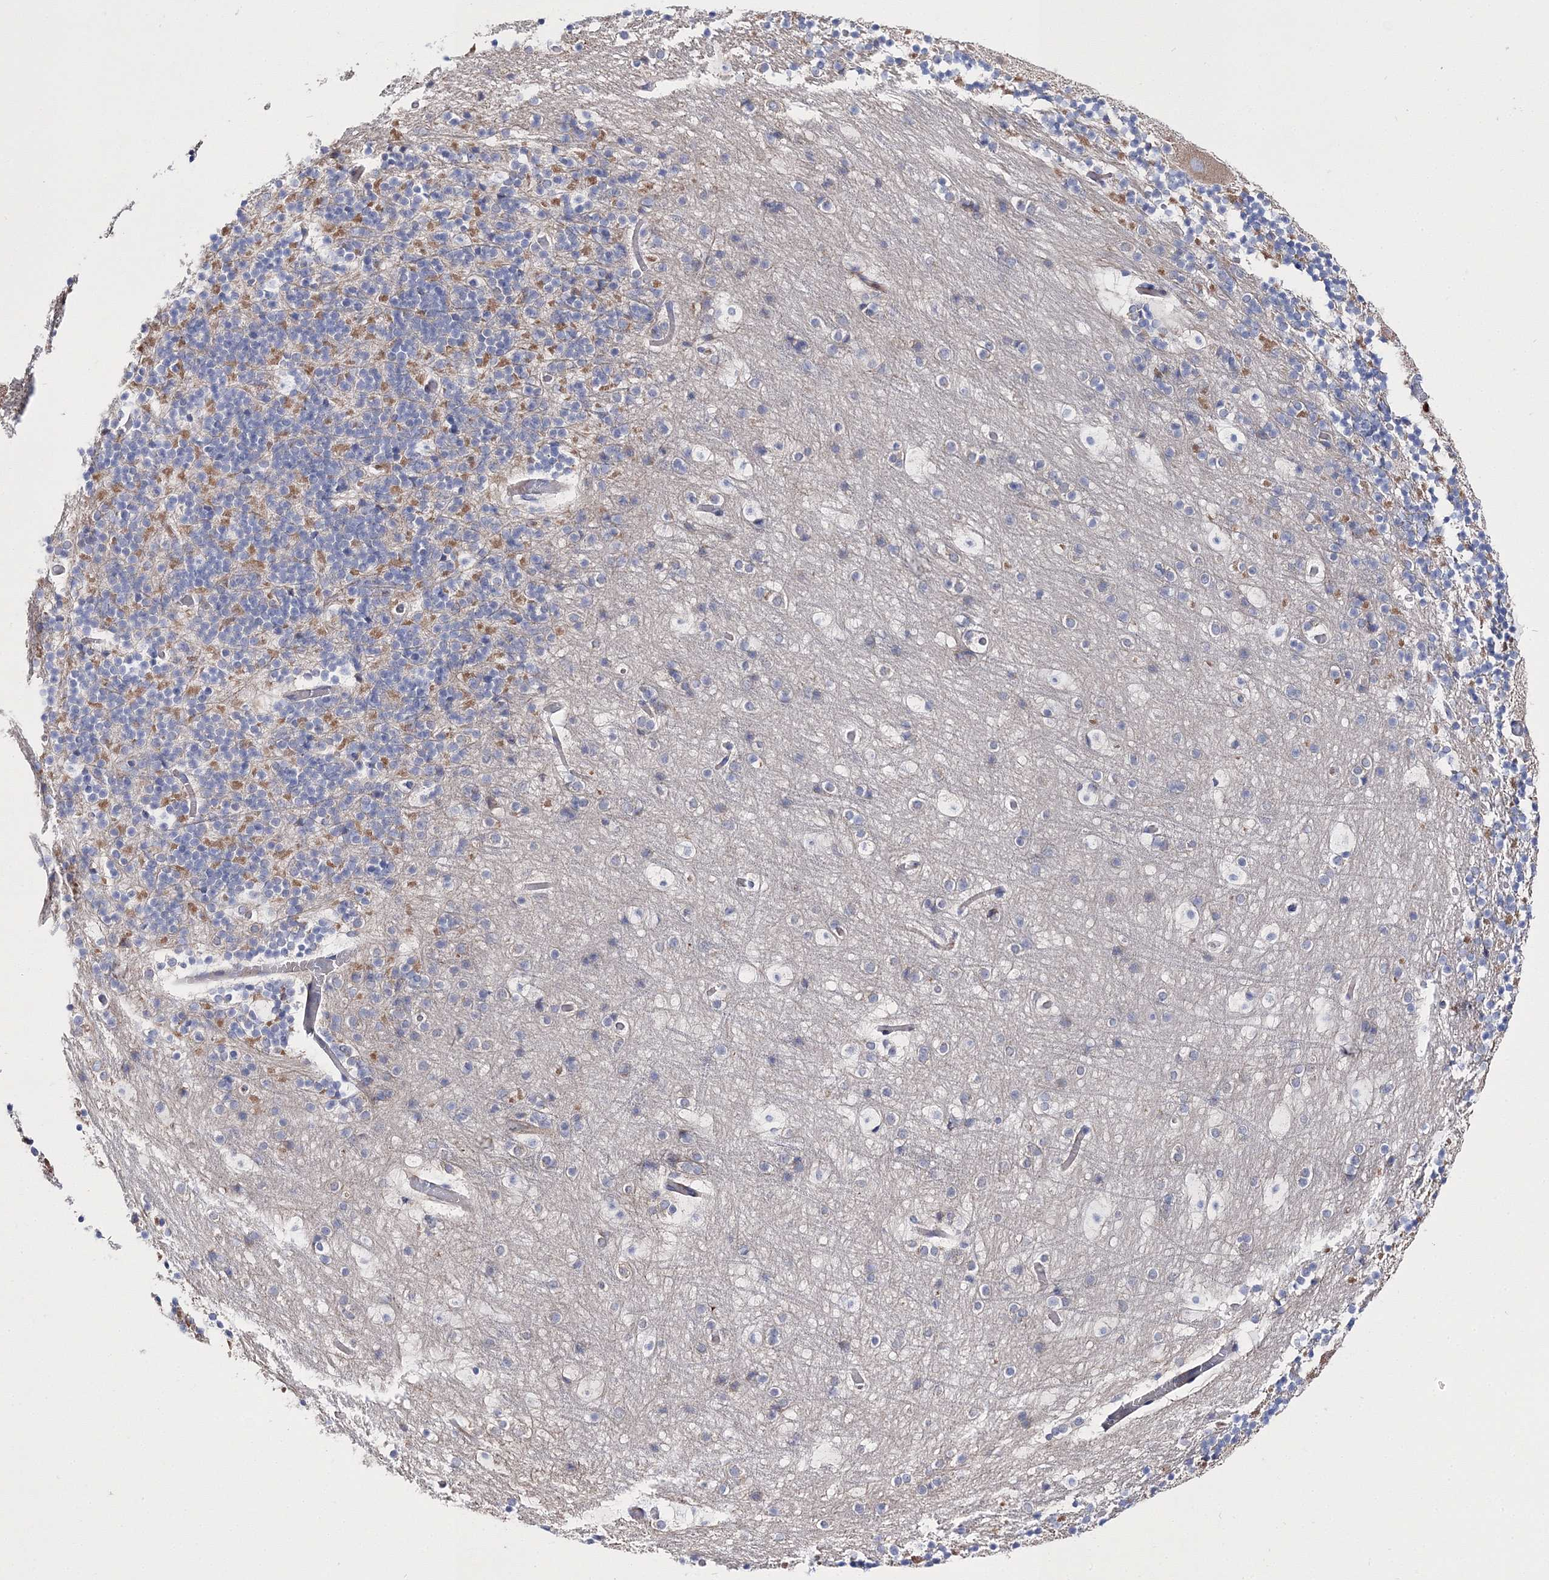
{"staining": {"intensity": "strong", "quantity": "<25%", "location": "cytoplasmic/membranous"}, "tissue": "cerebellum", "cell_type": "Cells in granular layer", "image_type": "normal", "snomed": [{"axis": "morphology", "description": "Normal tissue, NOS"}, {"axis": "topography", "description": "Cerebellum"}], "caption": "Cerebellum stained with DAB (3,3'-diaminobenzidine) IHC demonstrates medium levels of strong cytoplasmic/membranous expression in about <25% of cells in granular layer.", "gene": "ARHGAP32", "patient": {"sex": "male", "age": 57}}